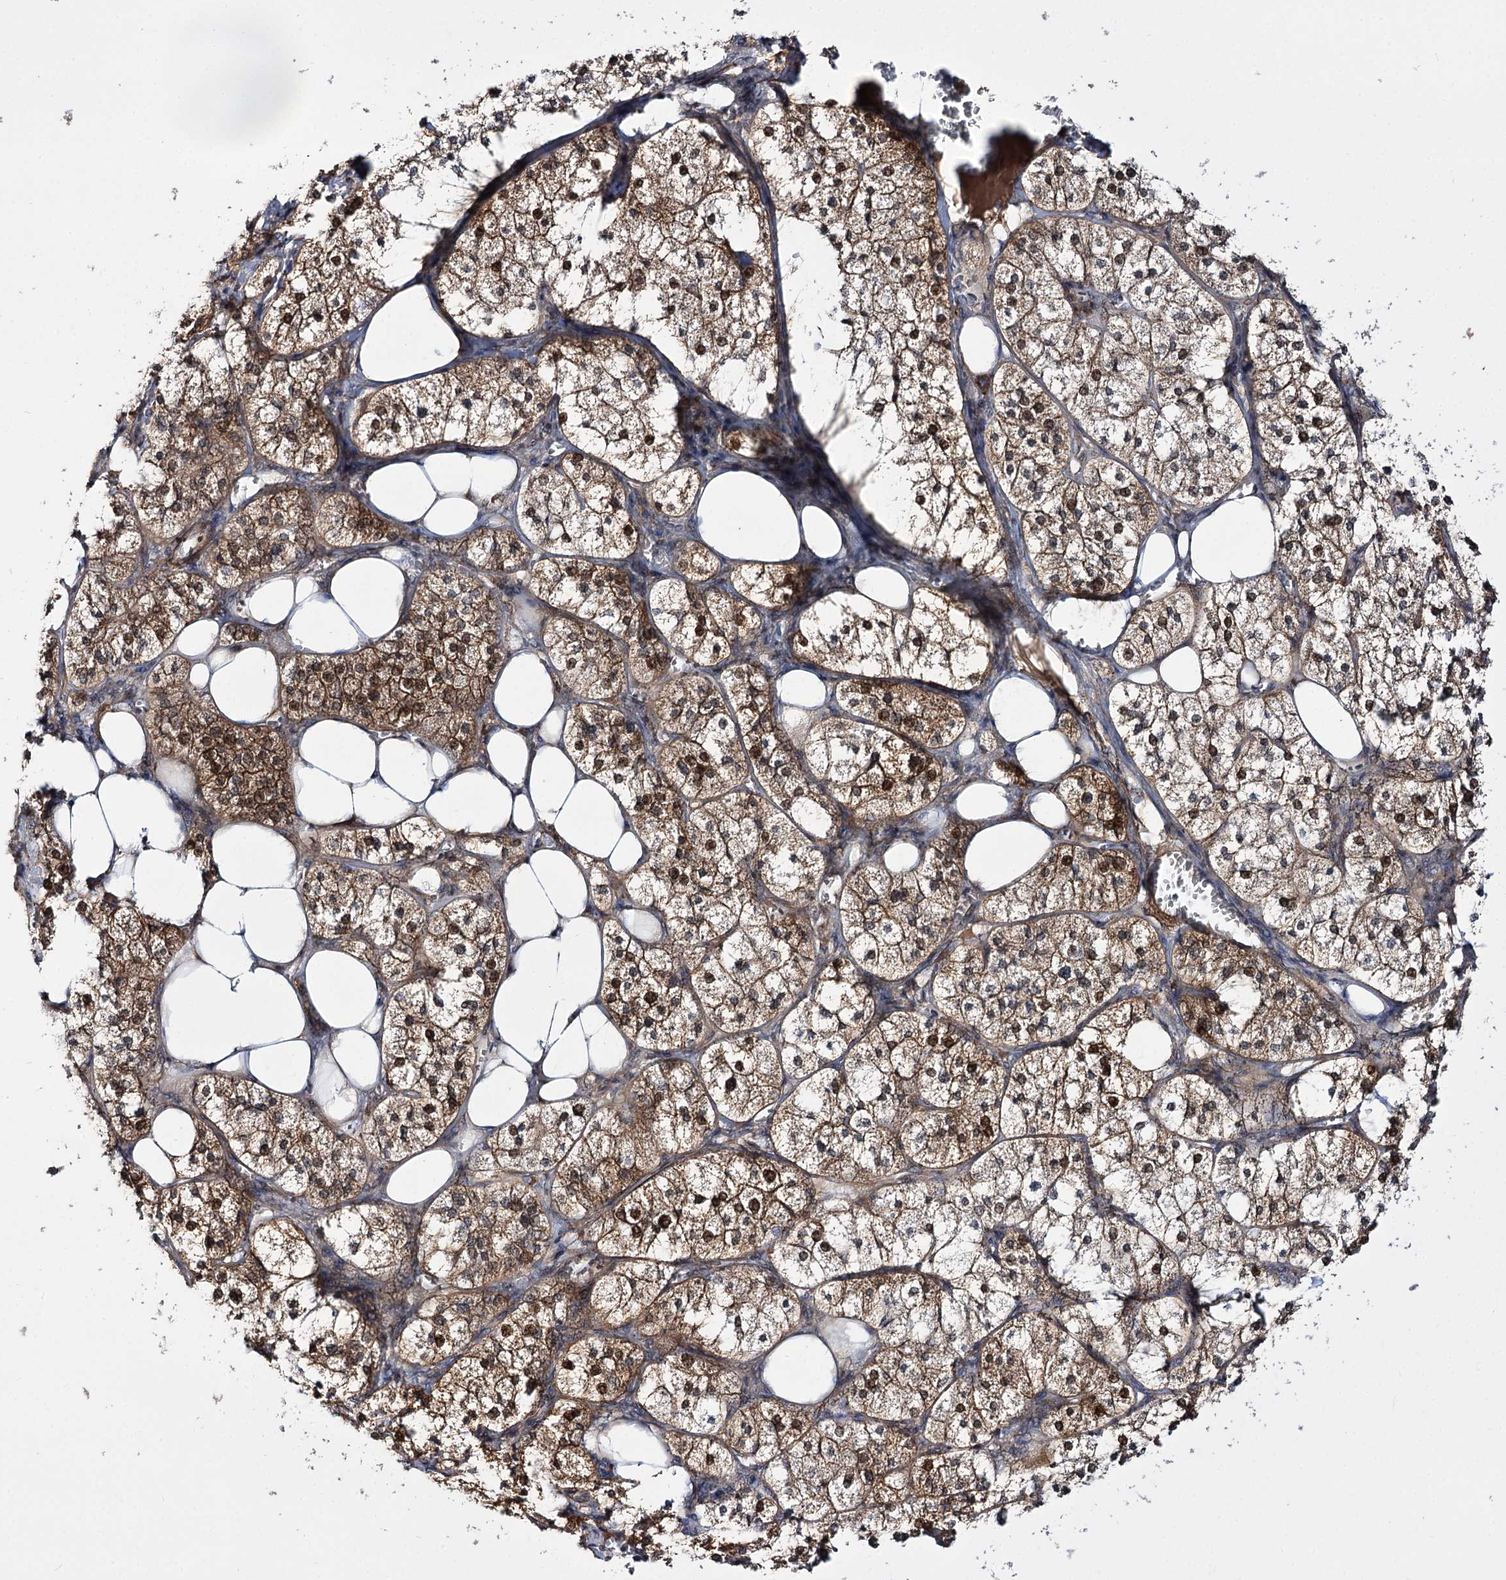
{"staining": {"intensity": "moderate", "quantity": ">75%", "location": "cytoplasmic/membranous"}, "tissue": "adrenal gland", "cell_type": "Glandular cells", "image_type": "normal", "snomed": [{"axis": "morphology", "description": "Normal tissue, NOS"}, {"axis": "topography", "description": "Adrenal gland"}], "caption": "Adrenal gland stained with a brown dye reveals moderate cytoplasmic/membranous positive staining in approximately >75% of glandular cells.", "gene": "C11orf80", "patient": {"sex": "female", "age": 61}}